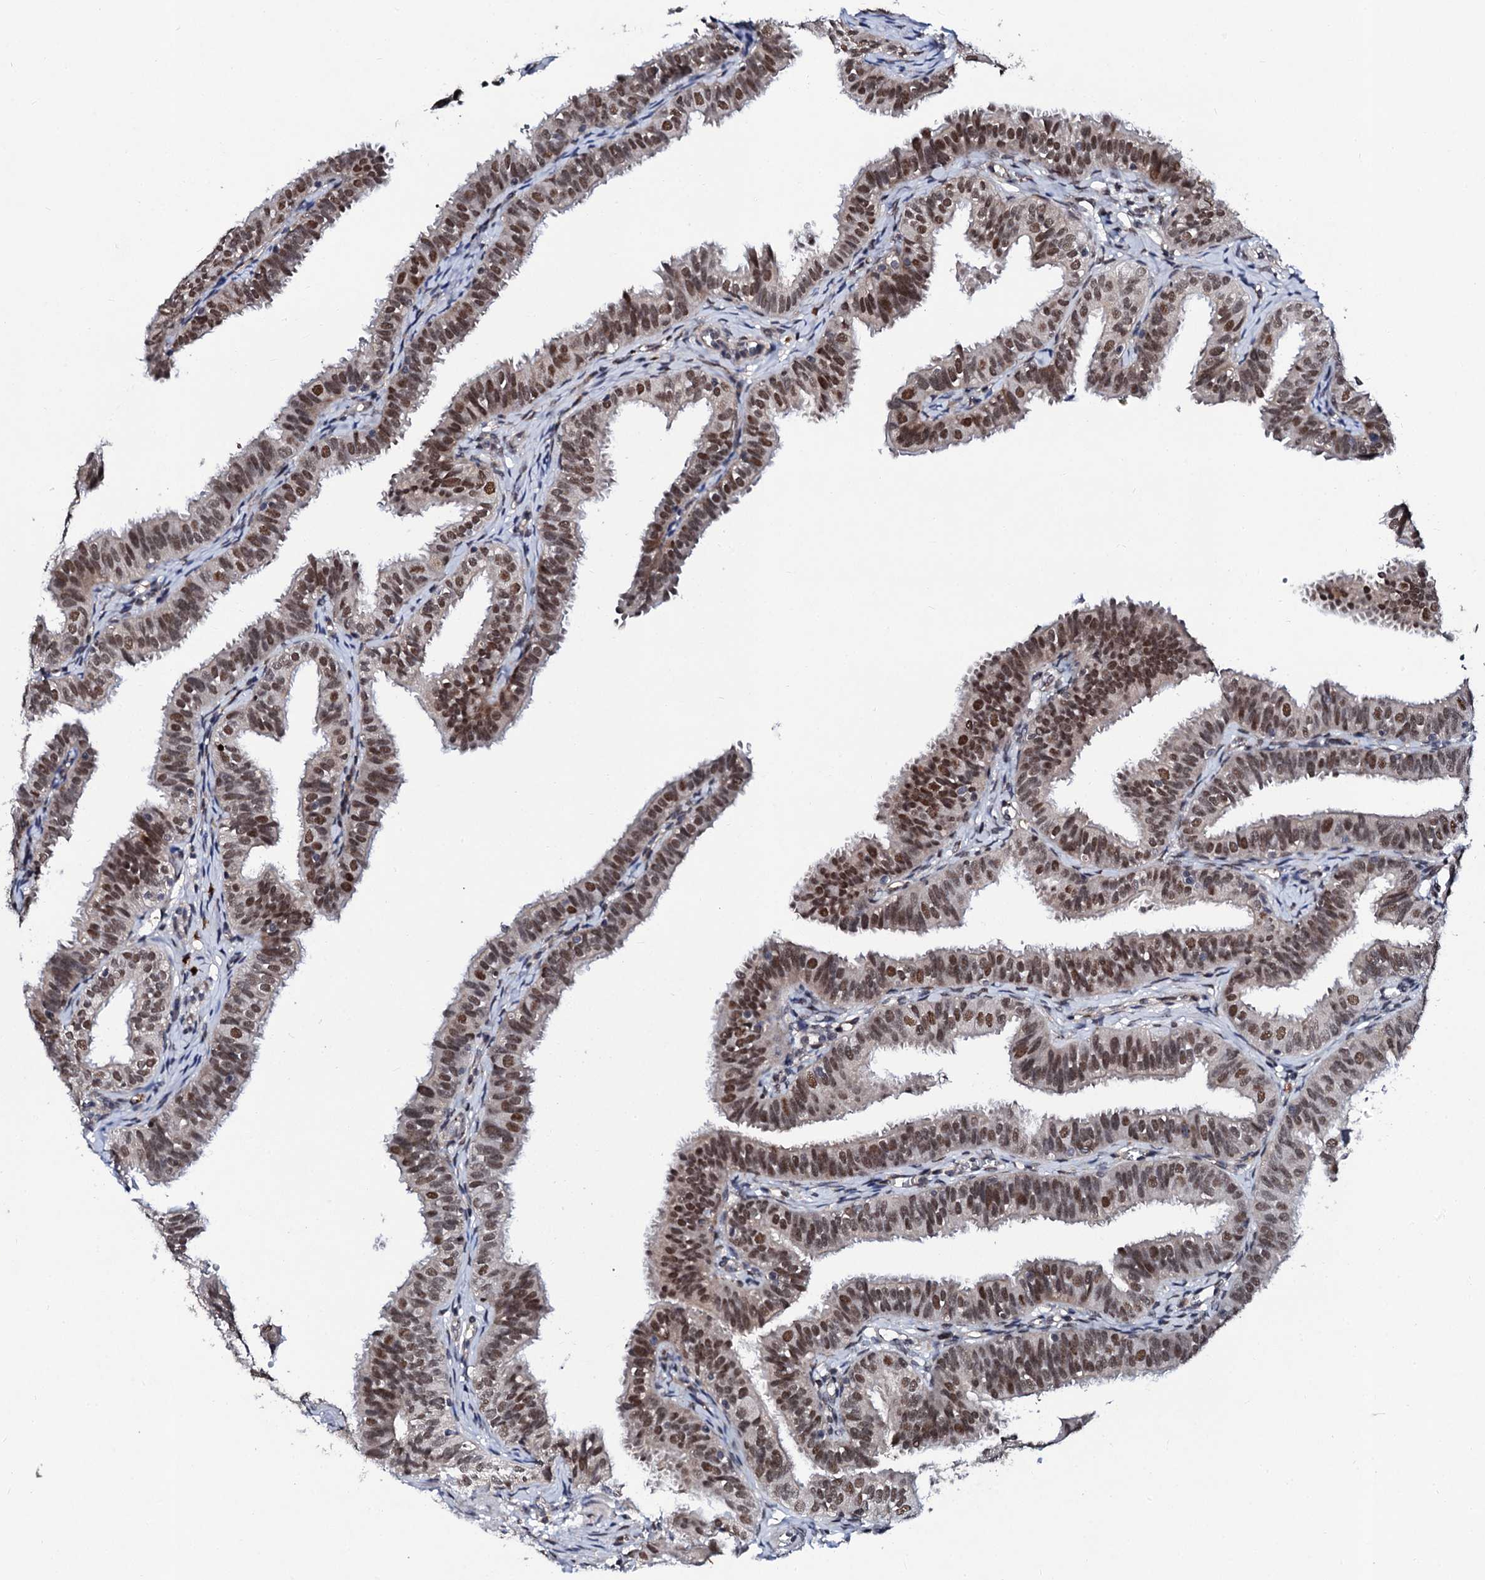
{"staining": {"intensity": "strong", "quantity": ">75%", "location": "nuclear"}, "tissue": "fallopian tube", "cell_type": "Glandular cells", "image_type": "normal", "snomed": [{"axis": "morphology", "description": "Normal tissue, NOS"}, {"axis": "topography", "description": "Fallopian tube"}], "caption": "Immunohistochemistry (IHC) of normal human fallopian tube shows high levels of strong nuclear positivity in approximately >75% of glandular cells.", "gene": "CSTF3", "patient": {"sex": "female", "age": 35}}